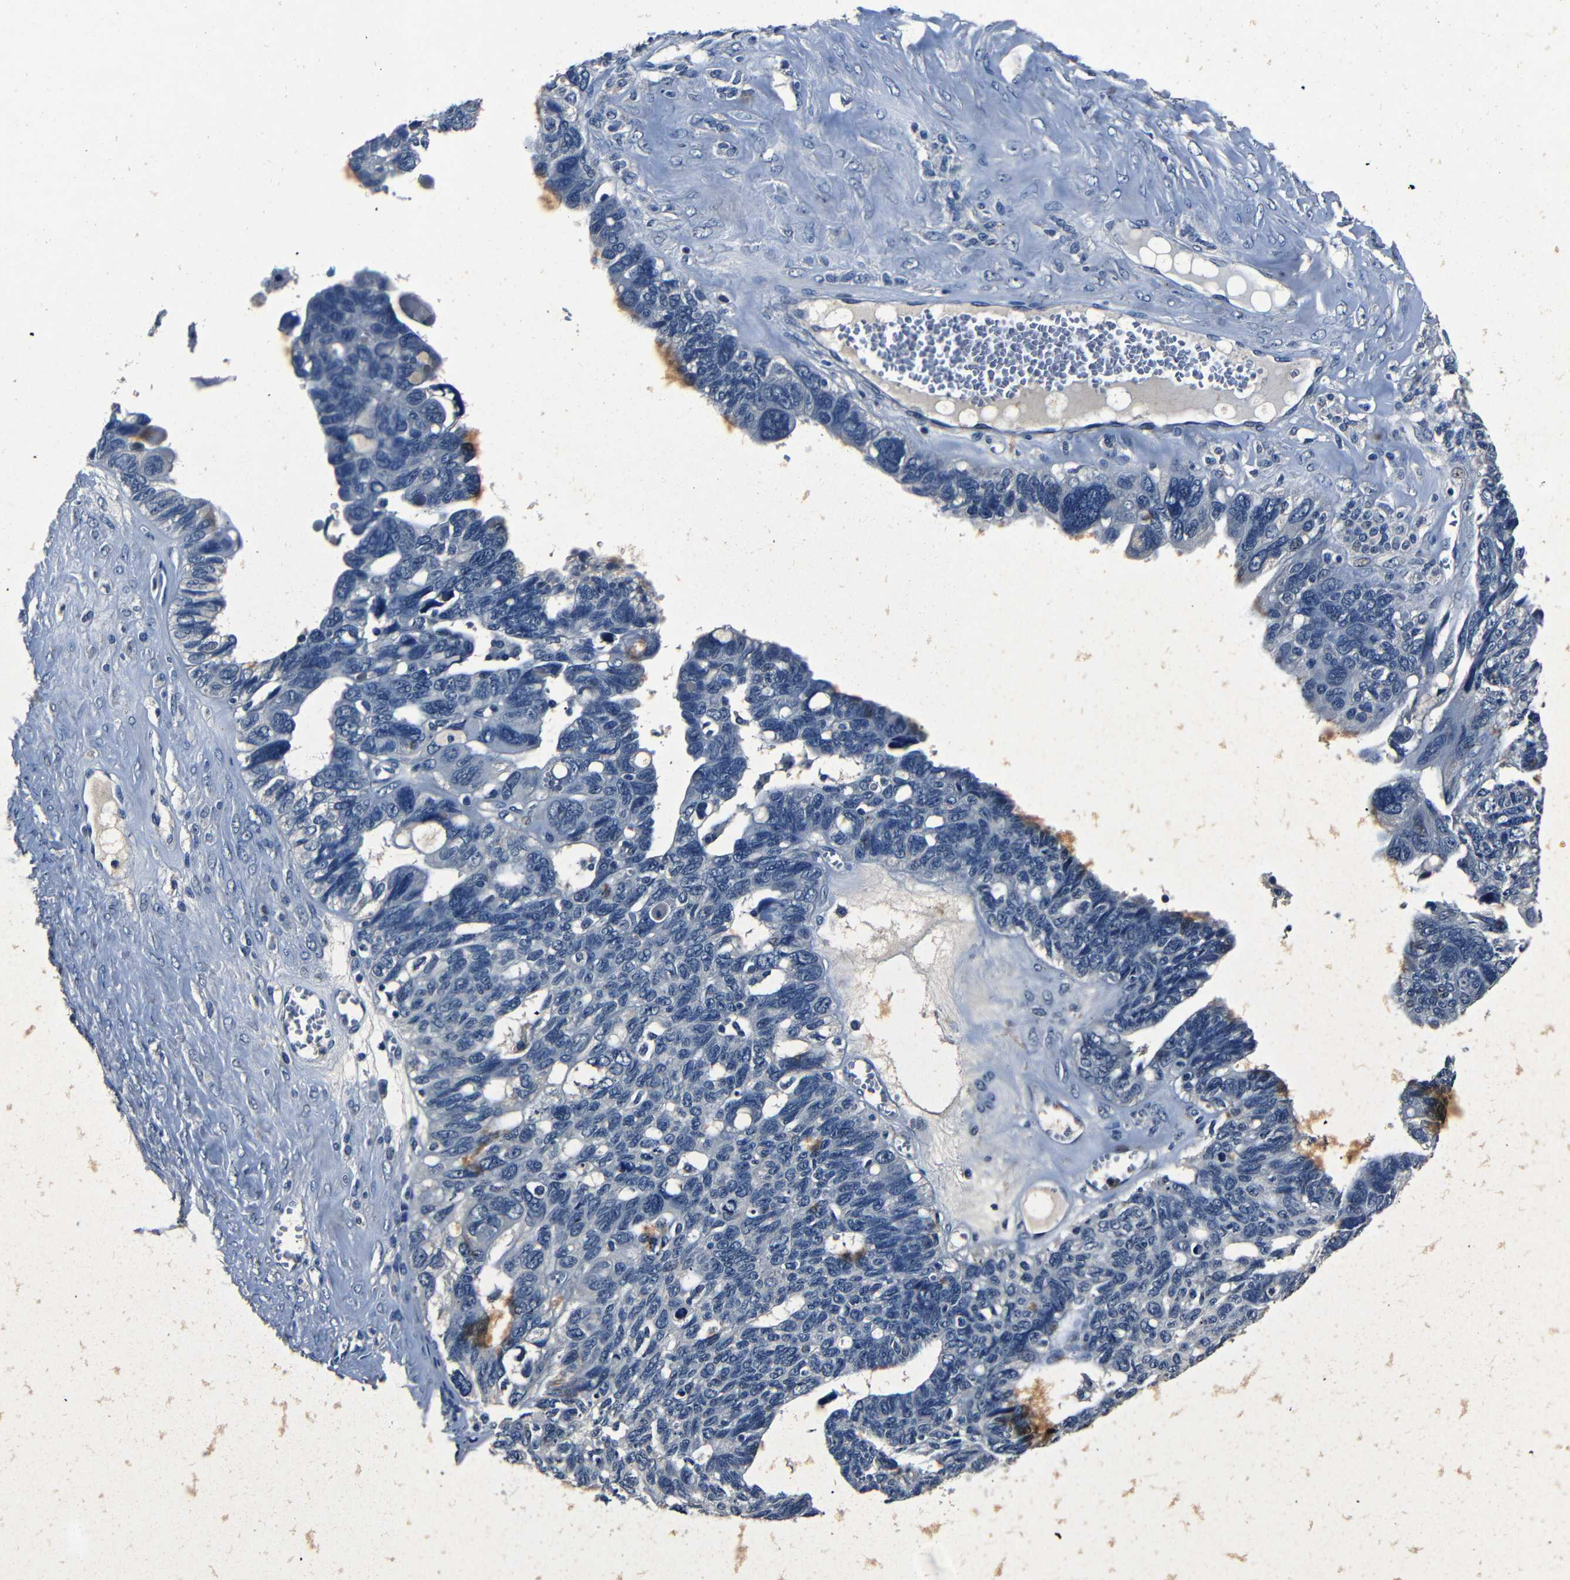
{"staining": {"intensity": "negative", "quantity": "none", "location": "none"}, "tissue": "ovarian cancer", "cell_type": "Tumor cells", "image_type": "cancer", "snomed": [{"axis": "morphology", "description": "Cystadenocarcinoma, serous, NOS"}, {"axis": "topography", "description": "Ovary"}], "caption": "This is a histopathology image of immunohistochemistry (IHC) staining of serous cystadenocarcinoma (ovarian), which shows no positivity in tumor cells.", "gene": "NCMAP", "patient": {"sex": "female", "age": 79}}